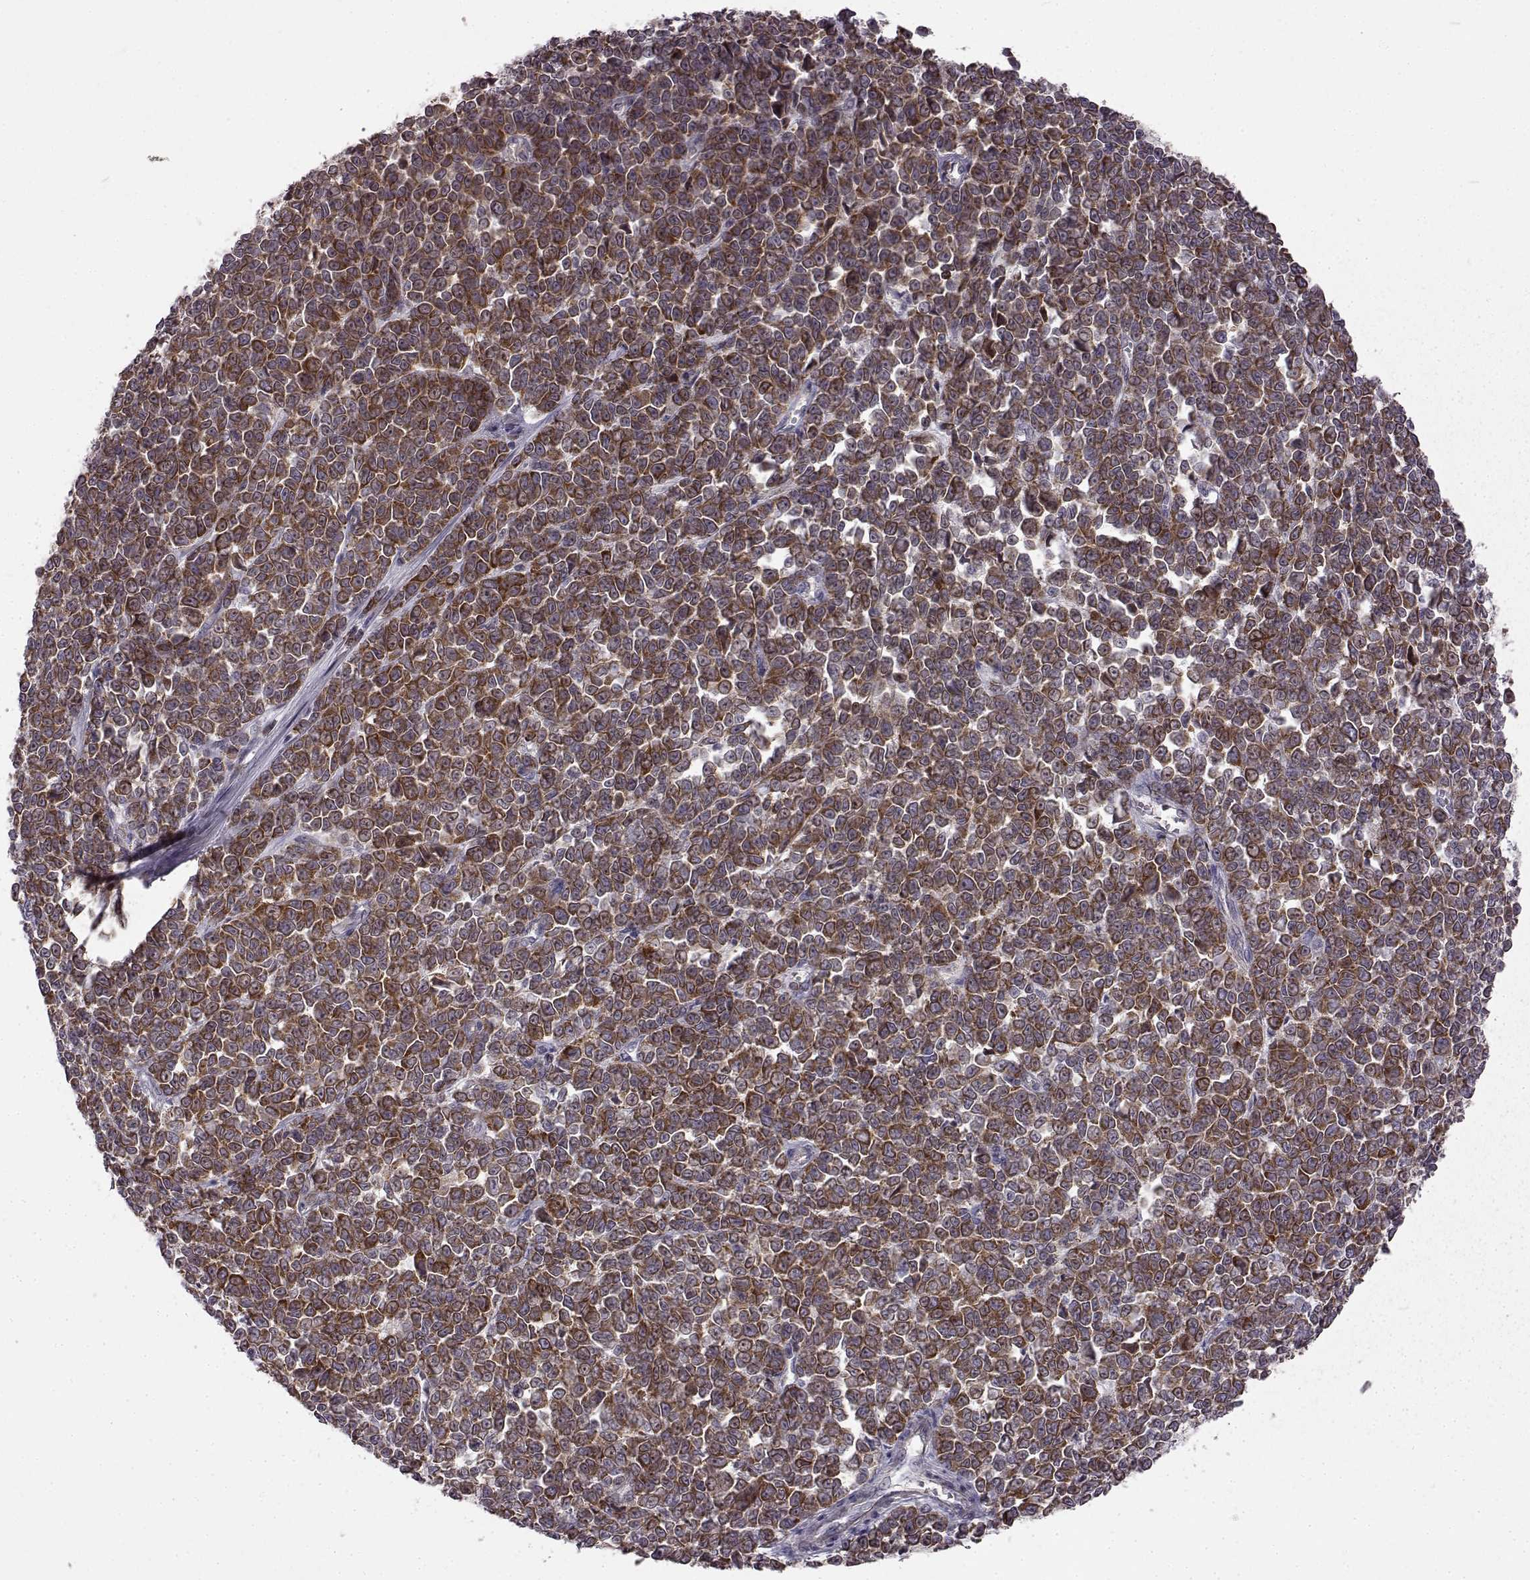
{"staining": {"intensity": "moderate", "quantity": ">75%", "location": "cytoplasmic/membranous"}, "tissue": "melanoma", "cell_type": "Tumor cells", "image_type": "cancer", "snomed": [{"axis": "morphology", "description": "Malignant melanoma, NOS"}, {"axis": "topography", "description": "Skin"}], "caption": "This is a histology image of IHC staining of melanoma, which shows moderate positivity in the cytoplasmic/membranous of tumor cells.", "gene": "B3GNT6", "patient": {"sex": "female", "age": 95}}